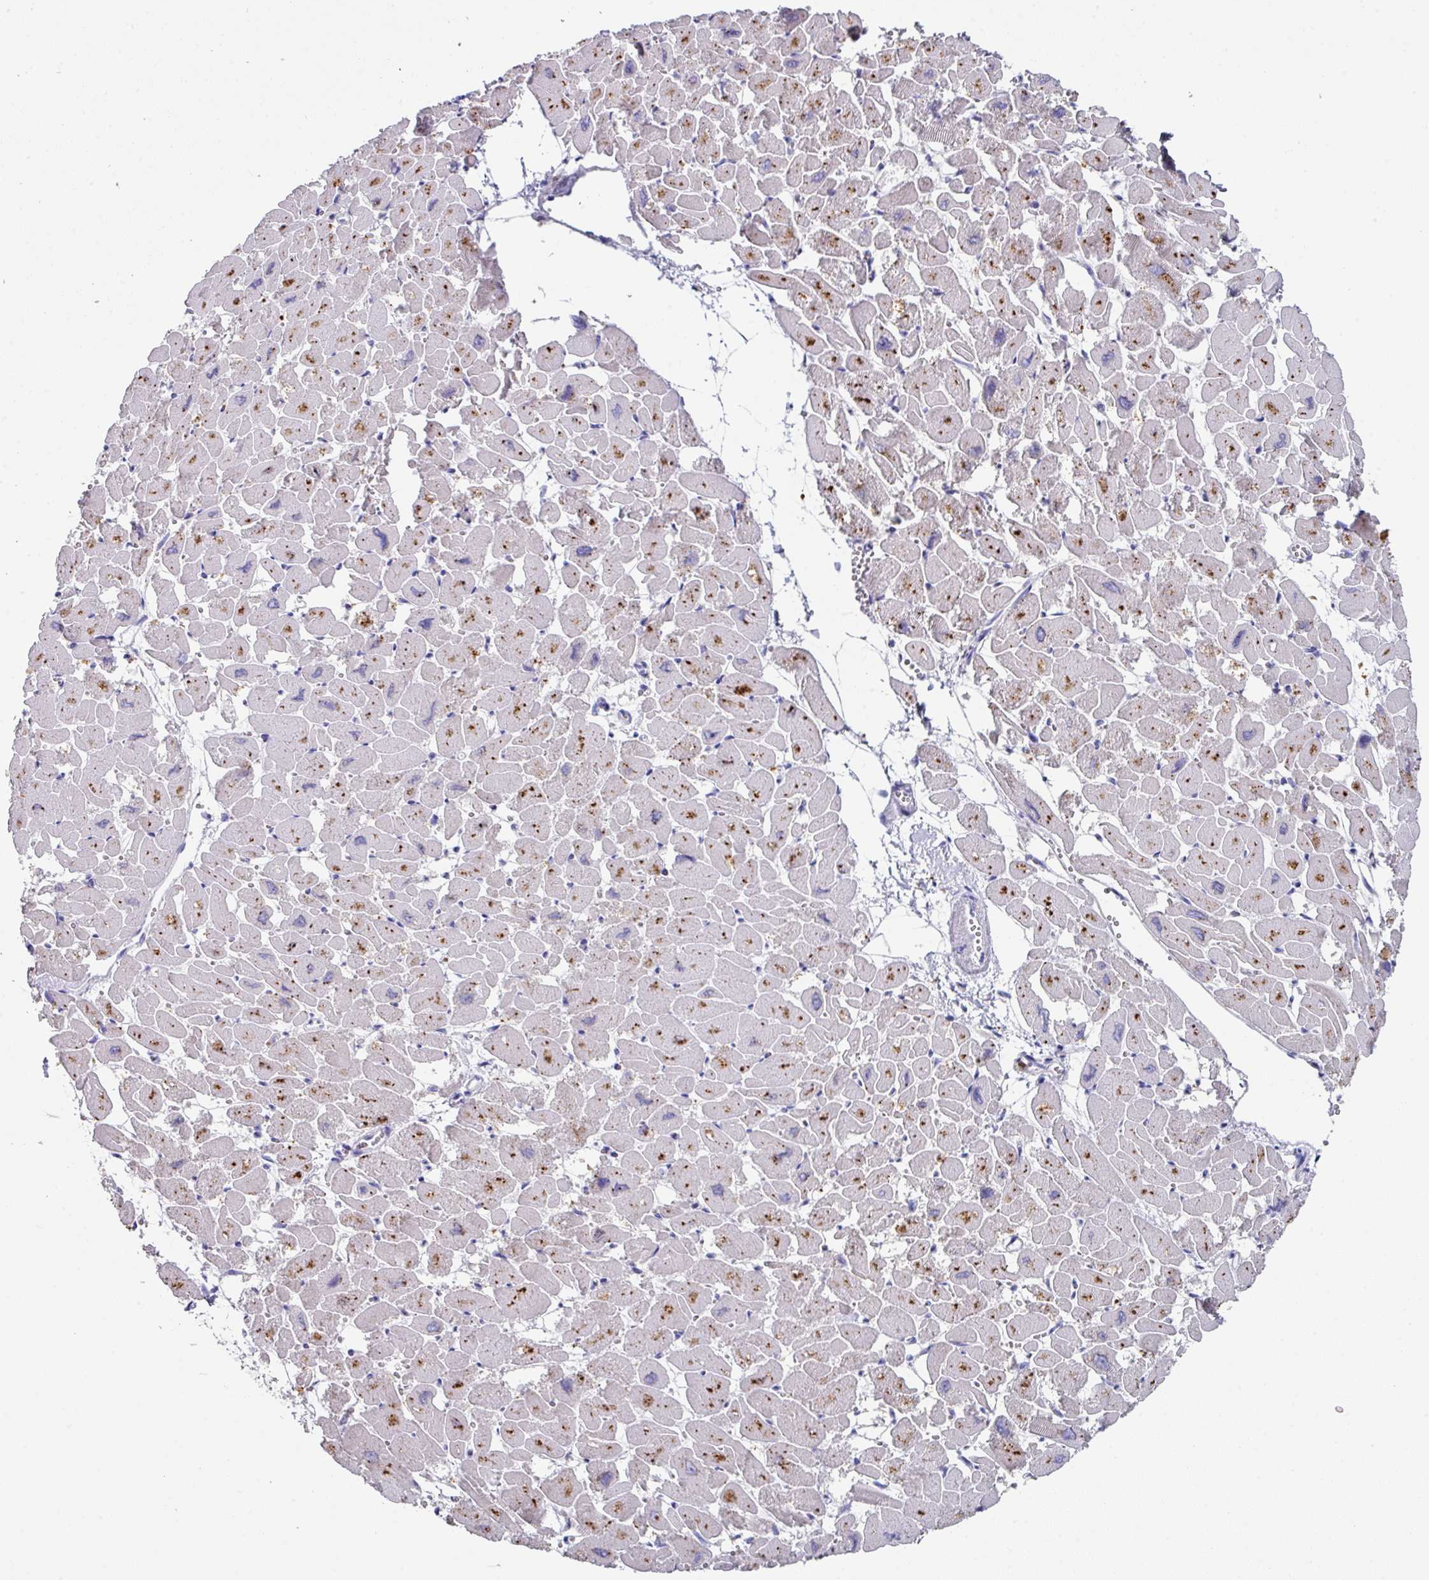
{"staining": {"intensity": "moderate", "quantity": "25%-75%", "location": "cytoplasmic/membranous"}, "tissue": "heart muscle", "cell_type": "Cardiomyocytes", "image_type": "normal", "snomed": [{"axis": "morphology", "description": "Normal tissue, NOS"}, {"axis": "topography", "description": "Heart"}], "caption": "Immunohistochemistry histopathology image of unremarkable heart muscle stained for a protein (brown), which exhibits medium levels of moderate cytoplasmic/membranous staining in about 25%-75% of cardiomyocytes.", "gene": "CPVL", "patient": {"sex": "male", "age": 54}}